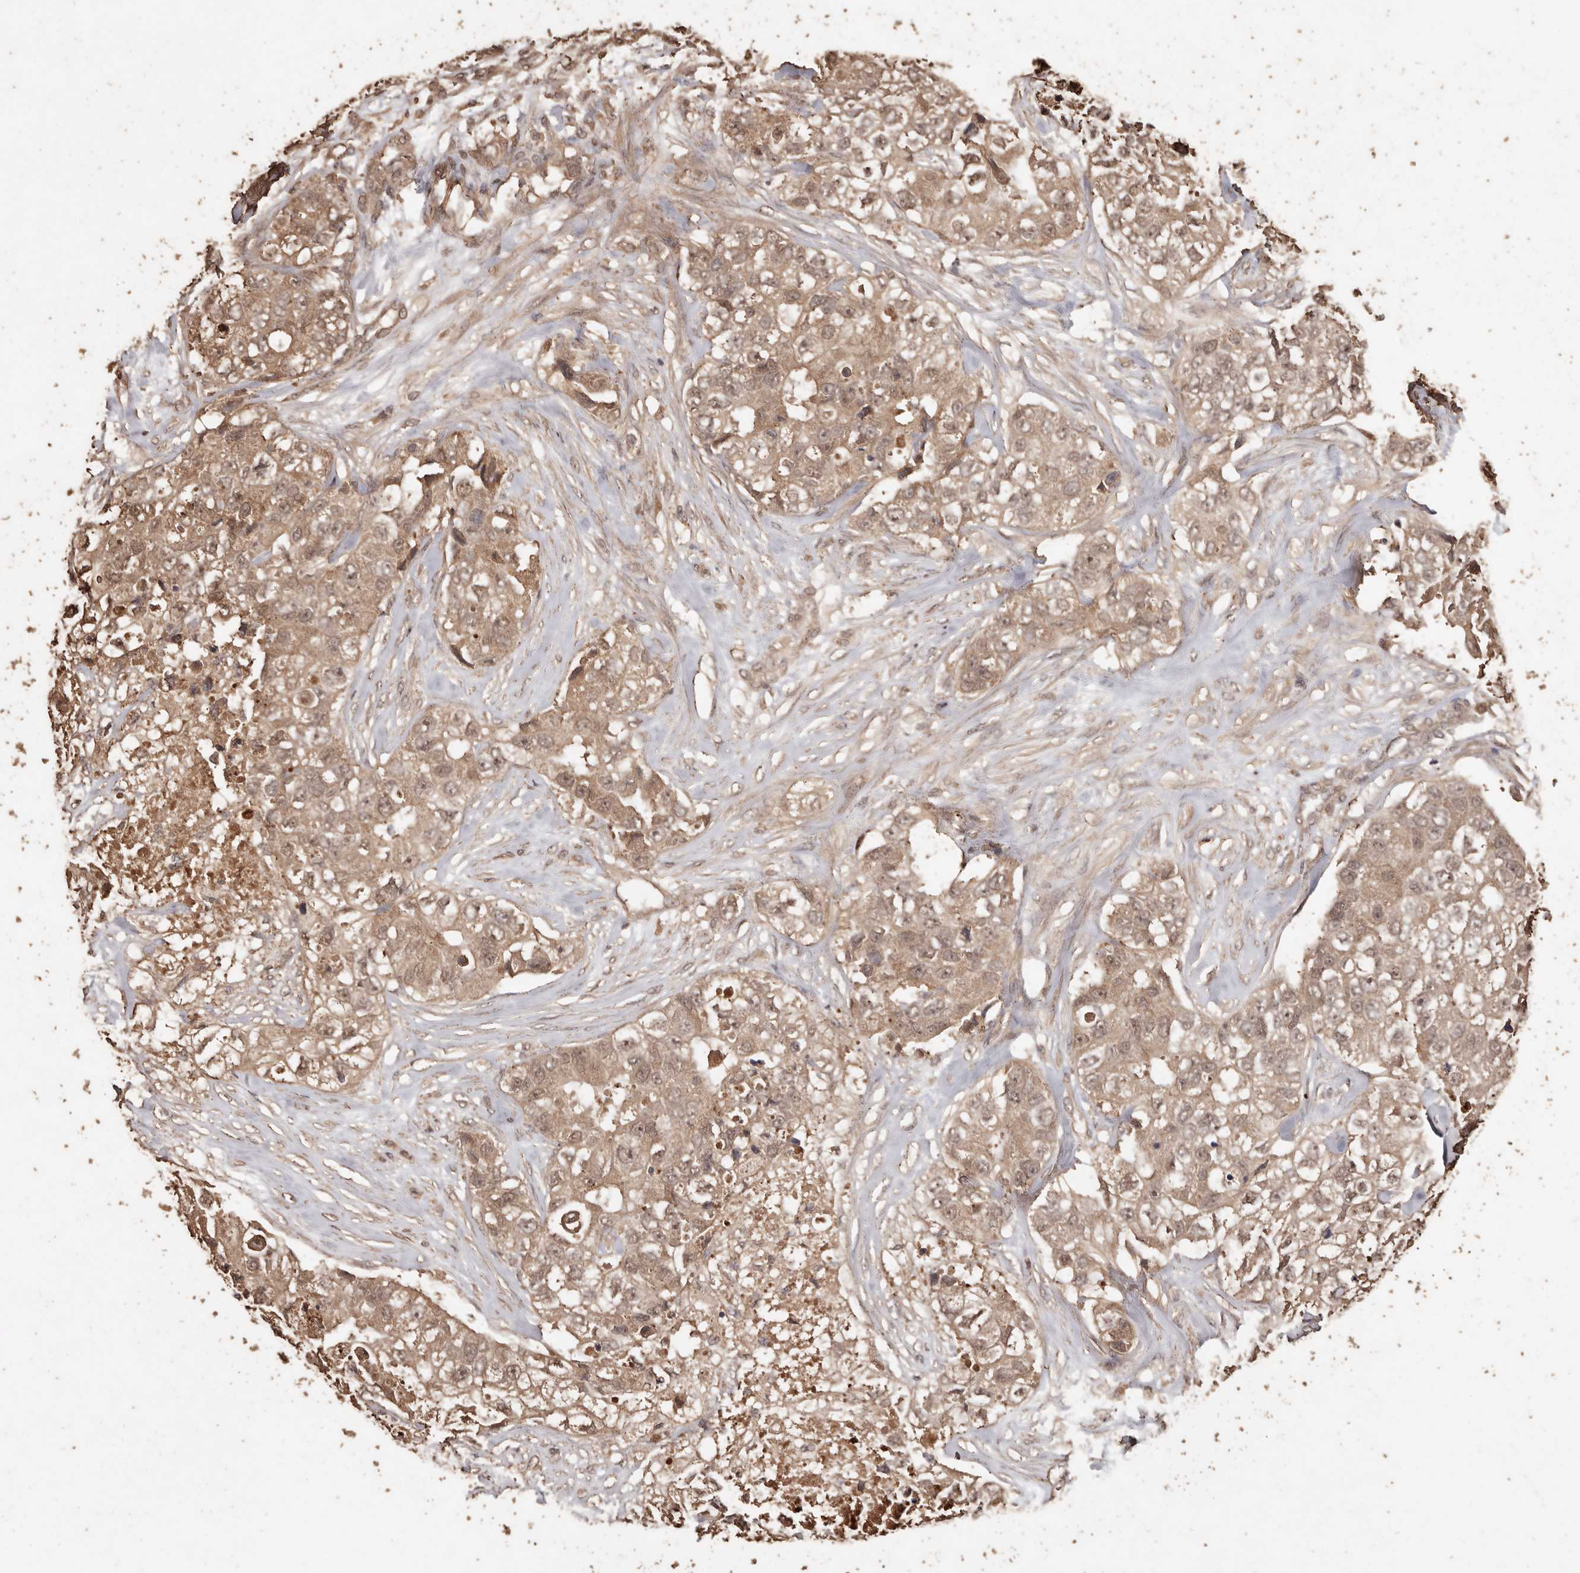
{"staining": {"intensity": "moderate", "quantity": ">75%", "location": "cytoplasmic/membranous,nuclear"}, "tissue": "breast cancer", "cell_type": "Tumor cells", "image_type": "cancer", "snomed": [{"axis": "morphology", "description": "Duct carcinoma"}, {"axis": "topography", "description": "Breast"}], "caption": "Human breast cancer (invasive ductal carcinoma) stained for a protein (brown) displays moderate cytoplasmic/membranous and nuclear positive expression in about >75% of tumor cells.", "gene": "PKDCC", "patient": {"sex": "female", "age": 62}}